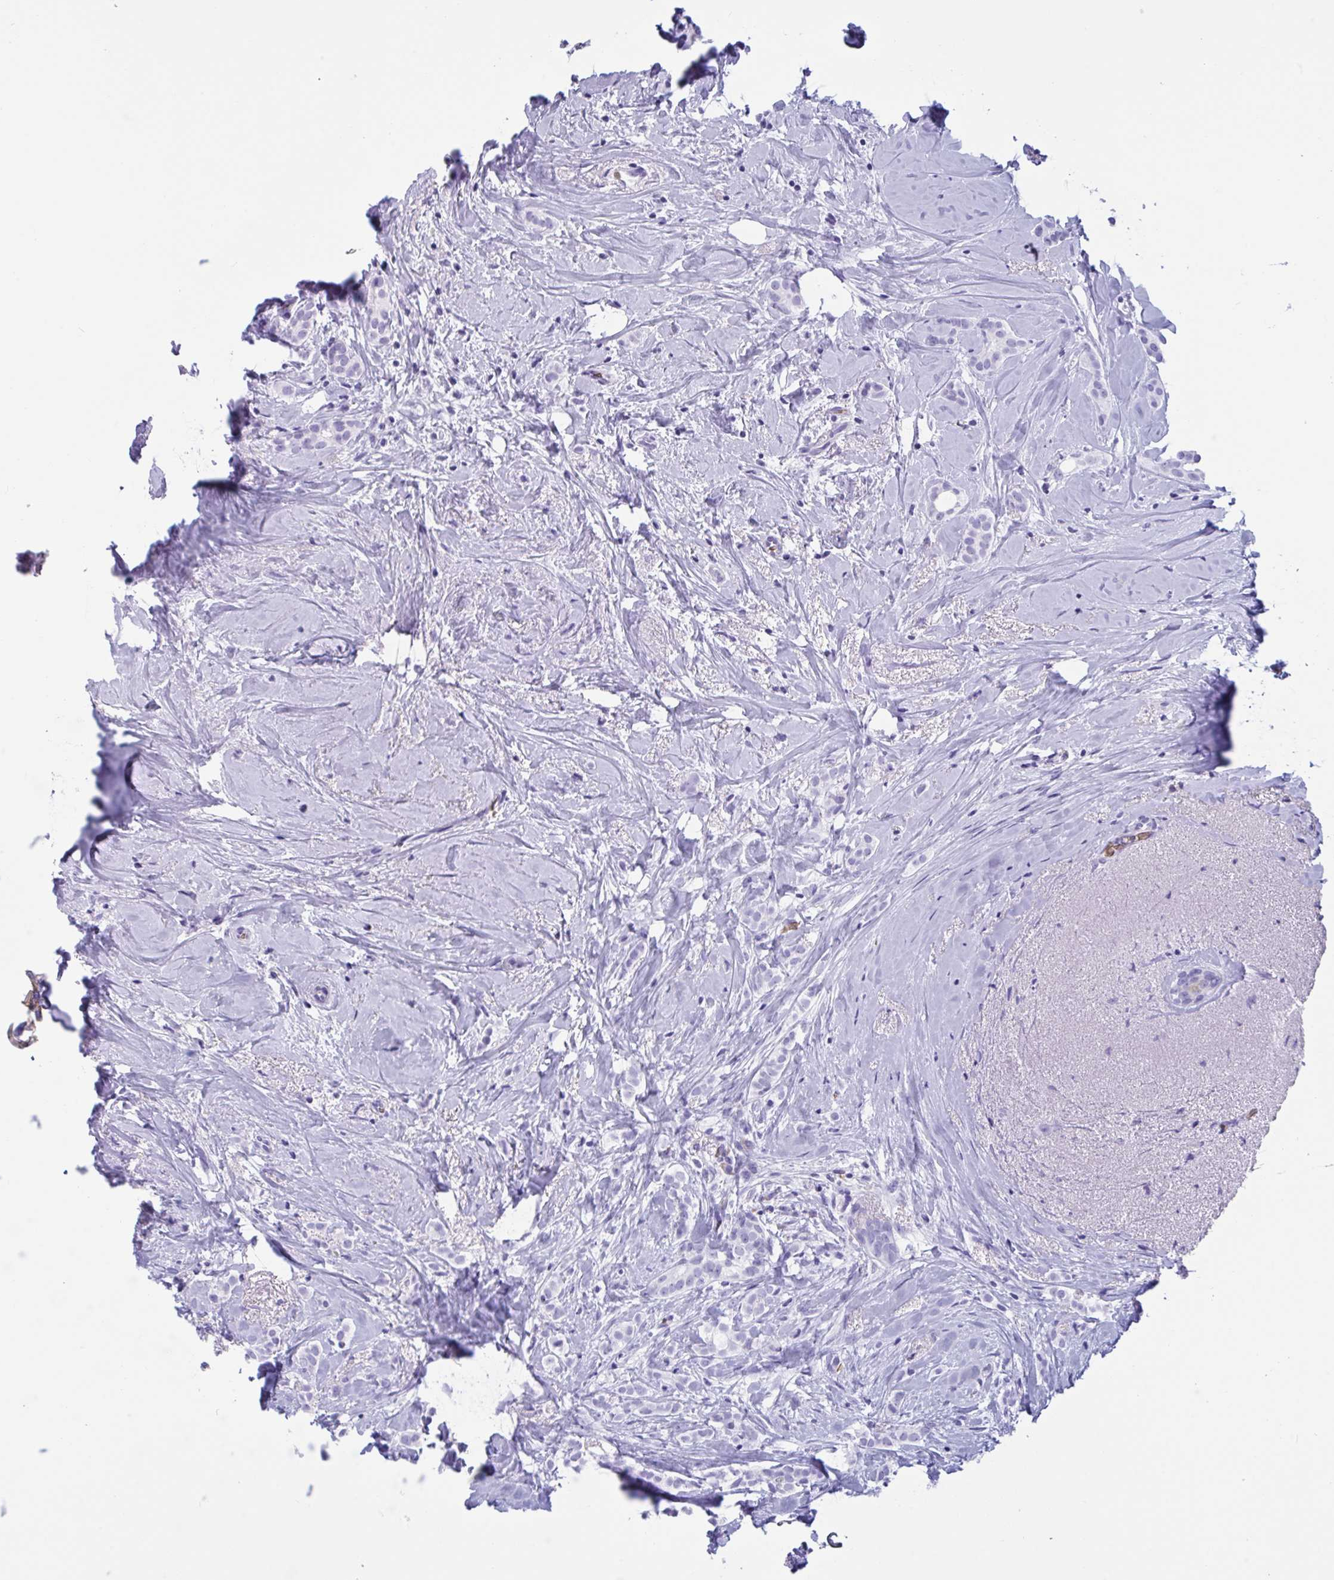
{"staining": {"intensity": "negative", "quantity": "none", "location": "none"}, "tissue": "breast cancer", "cell_type": "Tumor cells", "image_type": "cancer", "snomed": [{"axis": "morphology", "description": "Duct carcinoma"}, {"axis": "topography", "description": "Breast"}], "caption": "Breast cancer was stained to show a protein in brown. There is no significant expression in tumor cells. The staining was performed using DAB (3,3'-diaminobenzidine) to visualize the protein expression in brown, while the nuclei were stained in blue with hematoxylin (Magnification: 20x).", "gene": "SLC2A1", "patient": {"sex": "female", "age": 65}}